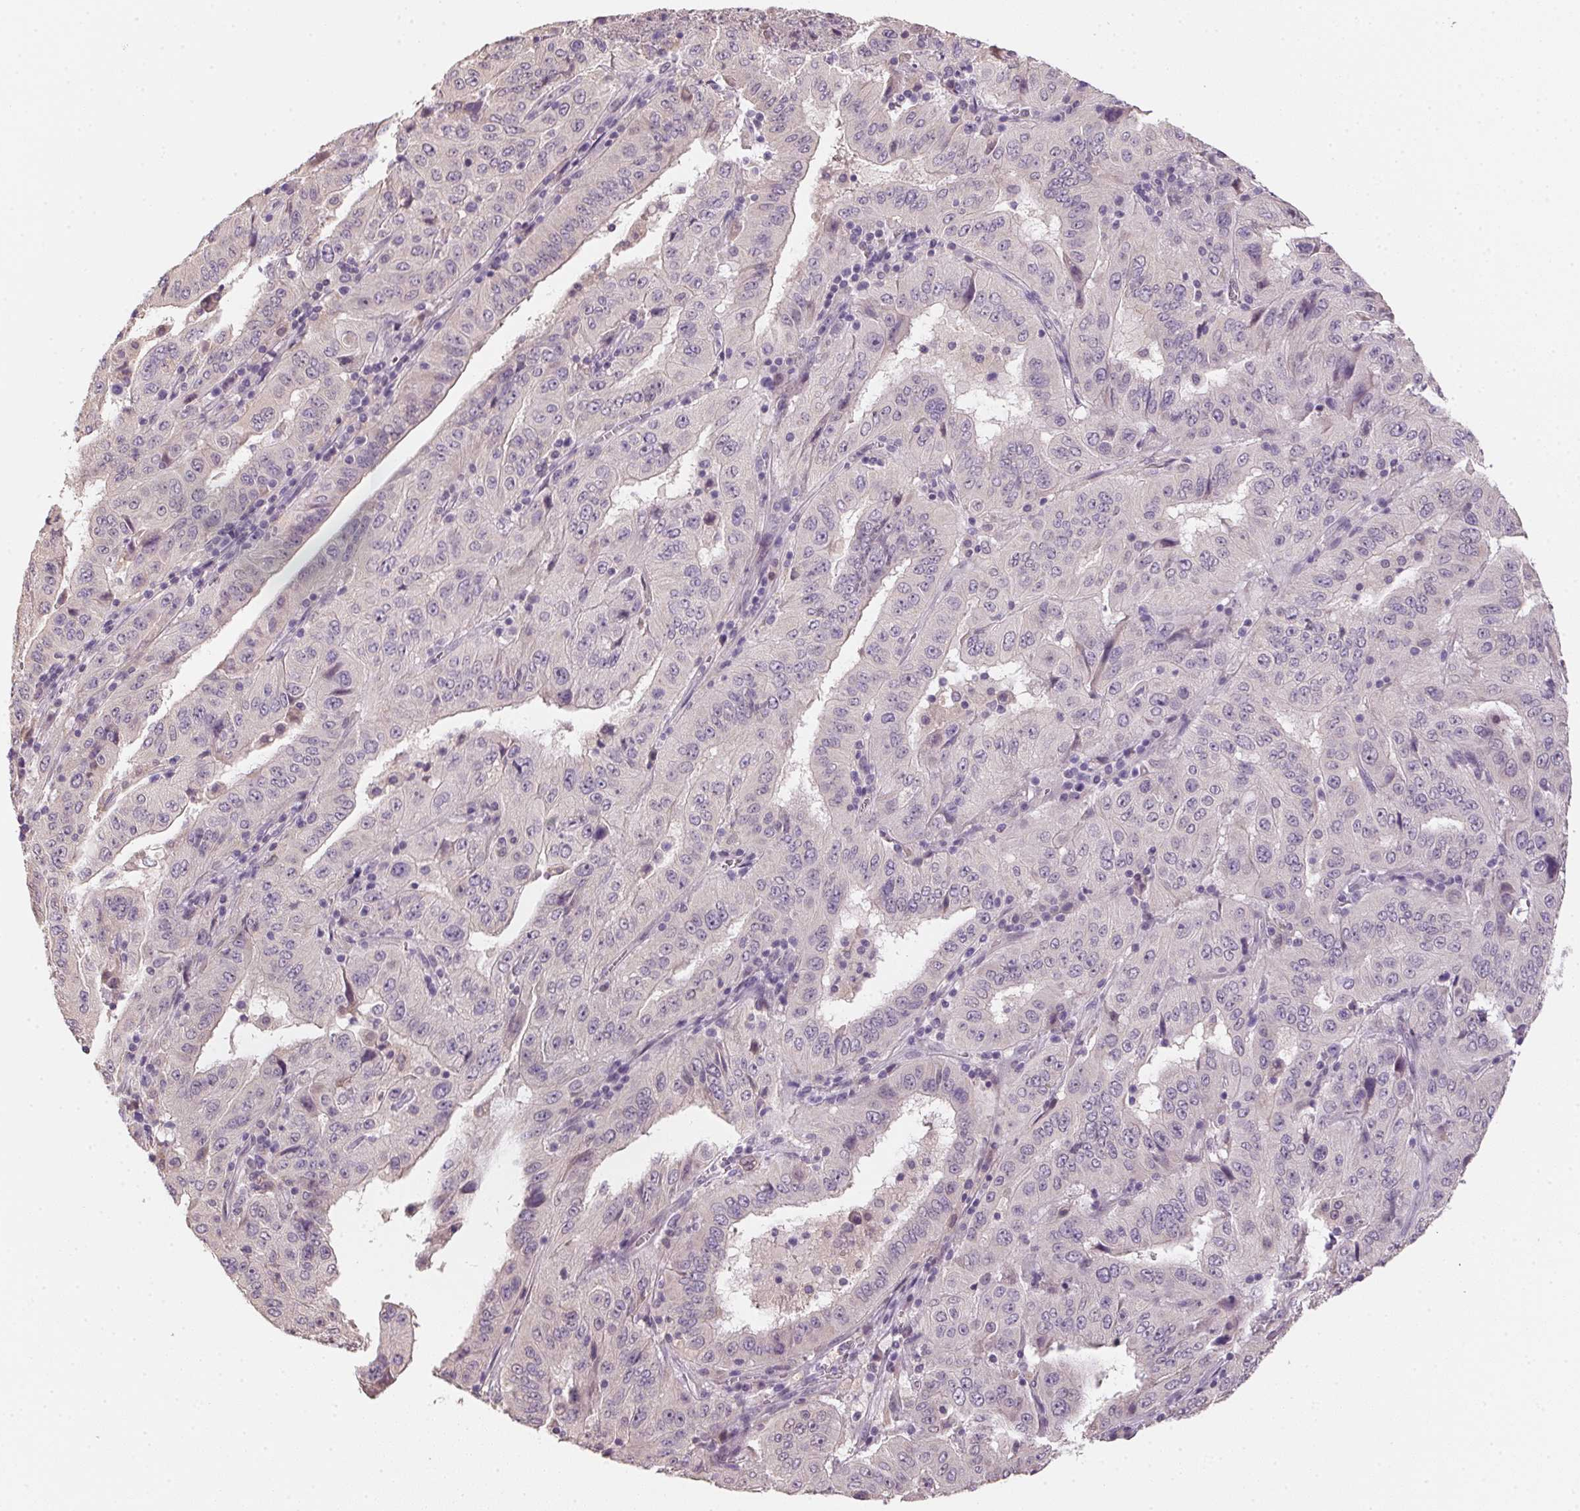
{"staining": {"intensity": "negative", "quantity": "none", "location": "none"}, "tissue": "pancreatic cancer", "cell_type": "Tumor cells", "image_type": "cancer", "snomed": [{"axis": "morphology", "description": "Adenocarcinoma, NOS"}, {"axis": "topography", "description": "Pancreas"}], "caption": "Pancreatic cancer stained for a protein using immunohistochemistry (IHC) displays no expression tumor cells.", "gene": "ALDH8A1", "patient": {"sex": "male", "age": 63}}